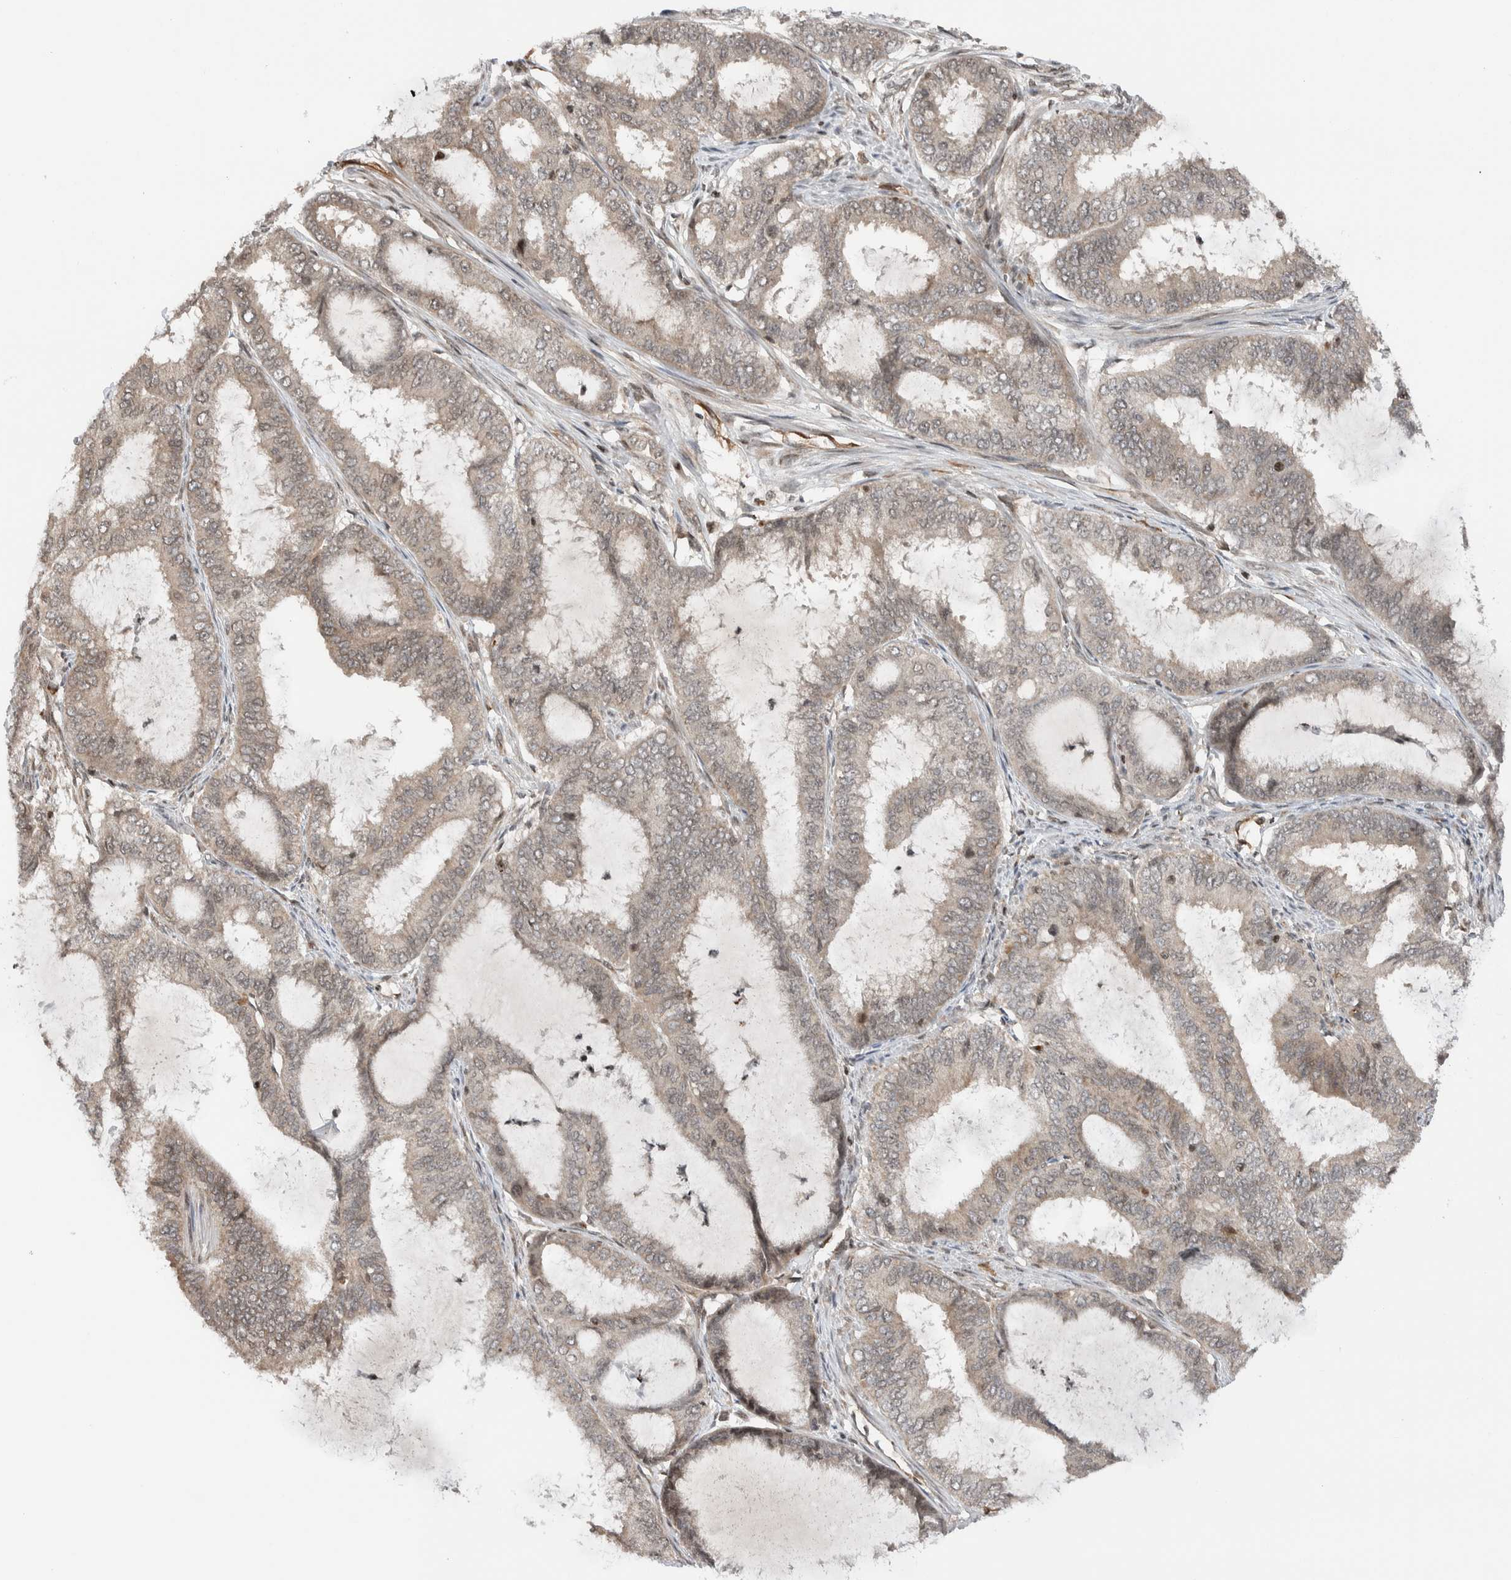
{"staining": {"intensity": "weak", "quantity": "25%-75%", "location": "cytoplasmic/membranous"}, "tissue": "endometrial cancer", "cell_type": "Tumor cells", "image_type": "cancer", "snomed": [{"axis": "morphology", "description": "Adenocarcinoma, NOS"}, {"axis": "topography", "description": "Endometrium"}], "caption": "Endometrial cancer (adenocarcinoma) tissue shows weak cytoplasmic/membranous staining in approximately 25%-75% of tumor cells, visualized by immunohistochemistry.", "gene": "NPLOC4", "patient": {"sex": "female", "age": 51}}